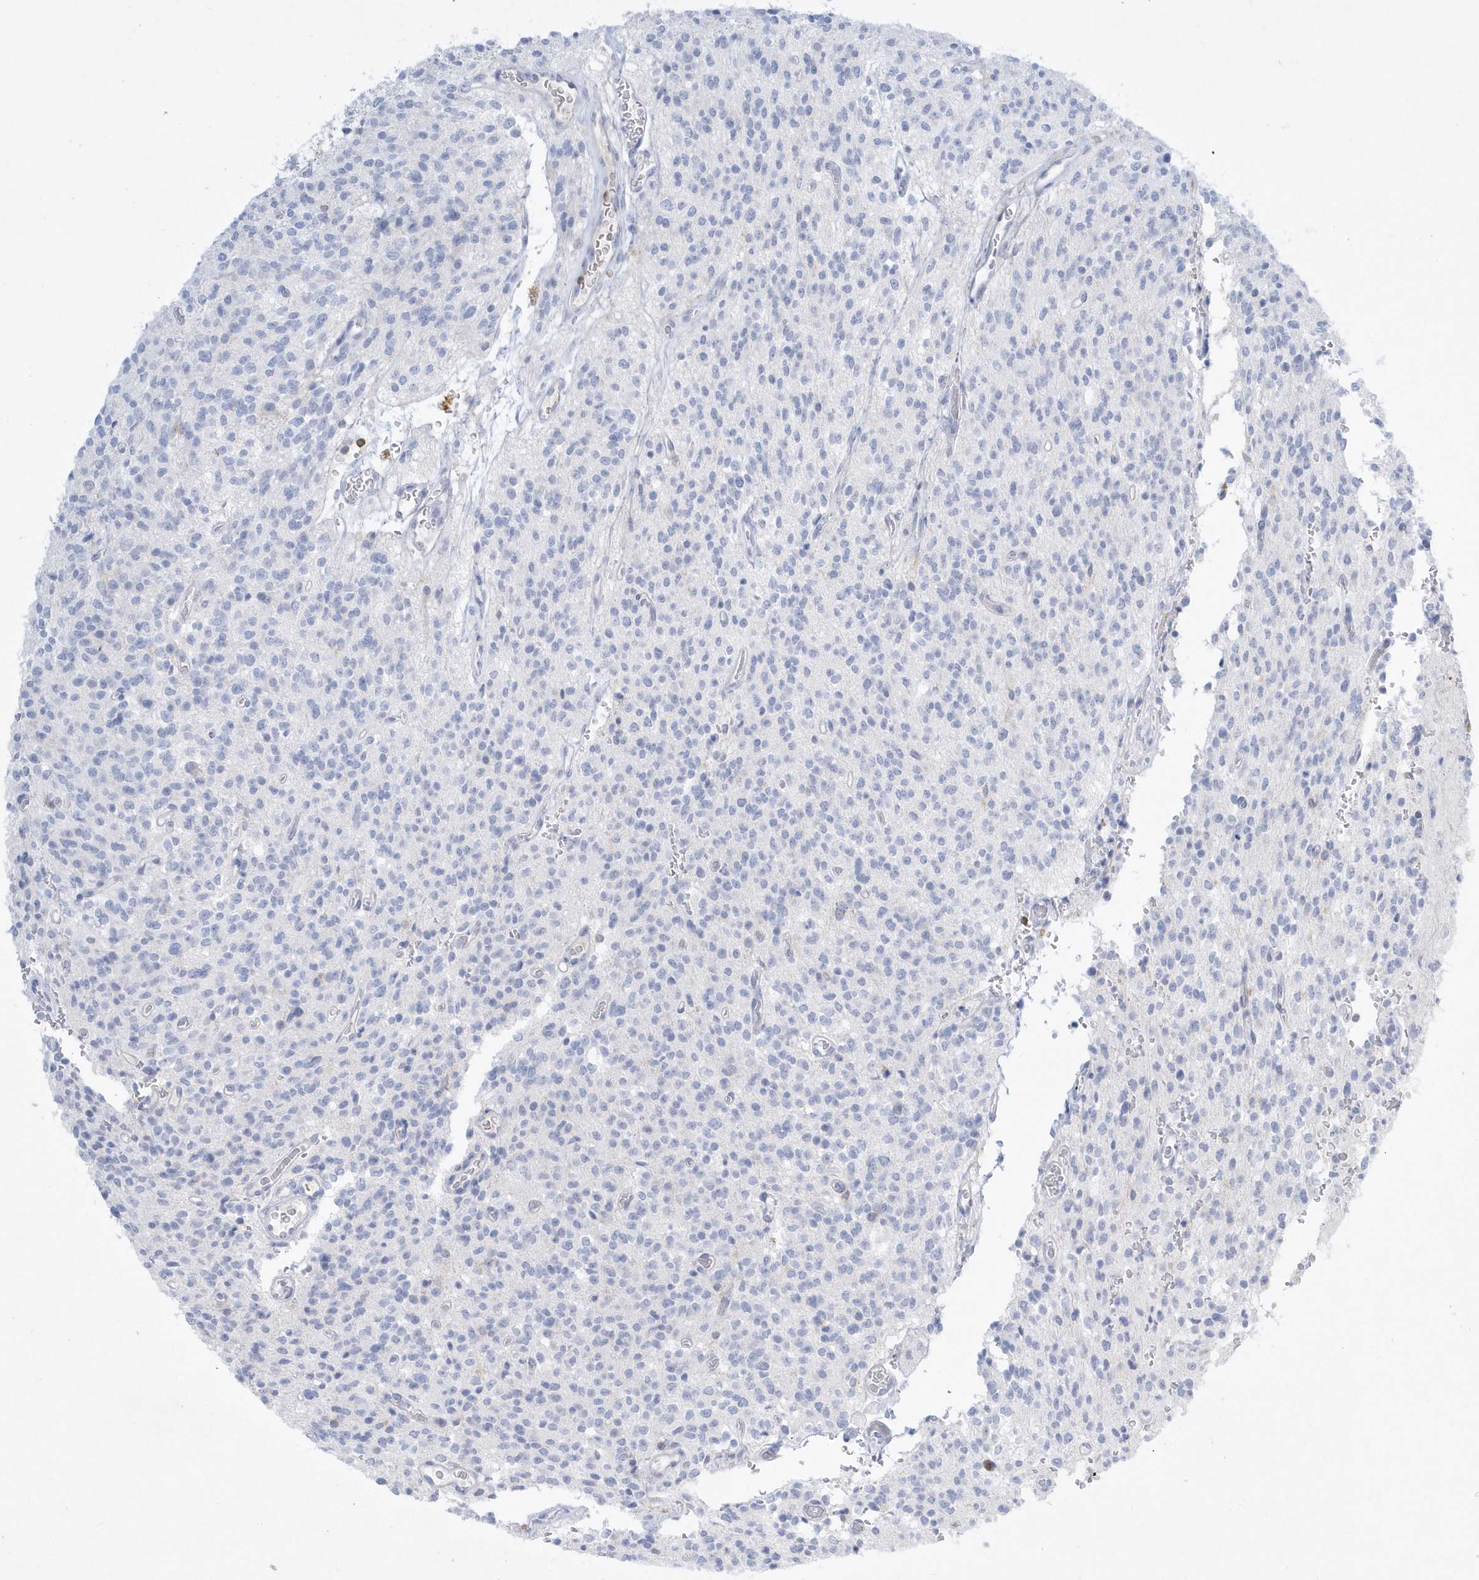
{"staining": {"intensity": "negative", "quantity": "none", "location": "none"}, "tissue": "glioma", "cell_type": "Tumor cells", "image_type": "cancer", "snomed": [{"axis": "morphology", "description": "Glioma, malignant, High grade"}, {"axis": "topography", "description": "Brain"}], "caption": "Immunohistochemistry (IHC) photomicrograph of neoplastic tissue: glioma stained with DAB shows no significant protein positivity in tumor cells. (Immunohistochemistry (IHC), brightfield microscopy, high magnification).", "gene": "PSD4", "patient": {"sex": "male", "age": 34}}